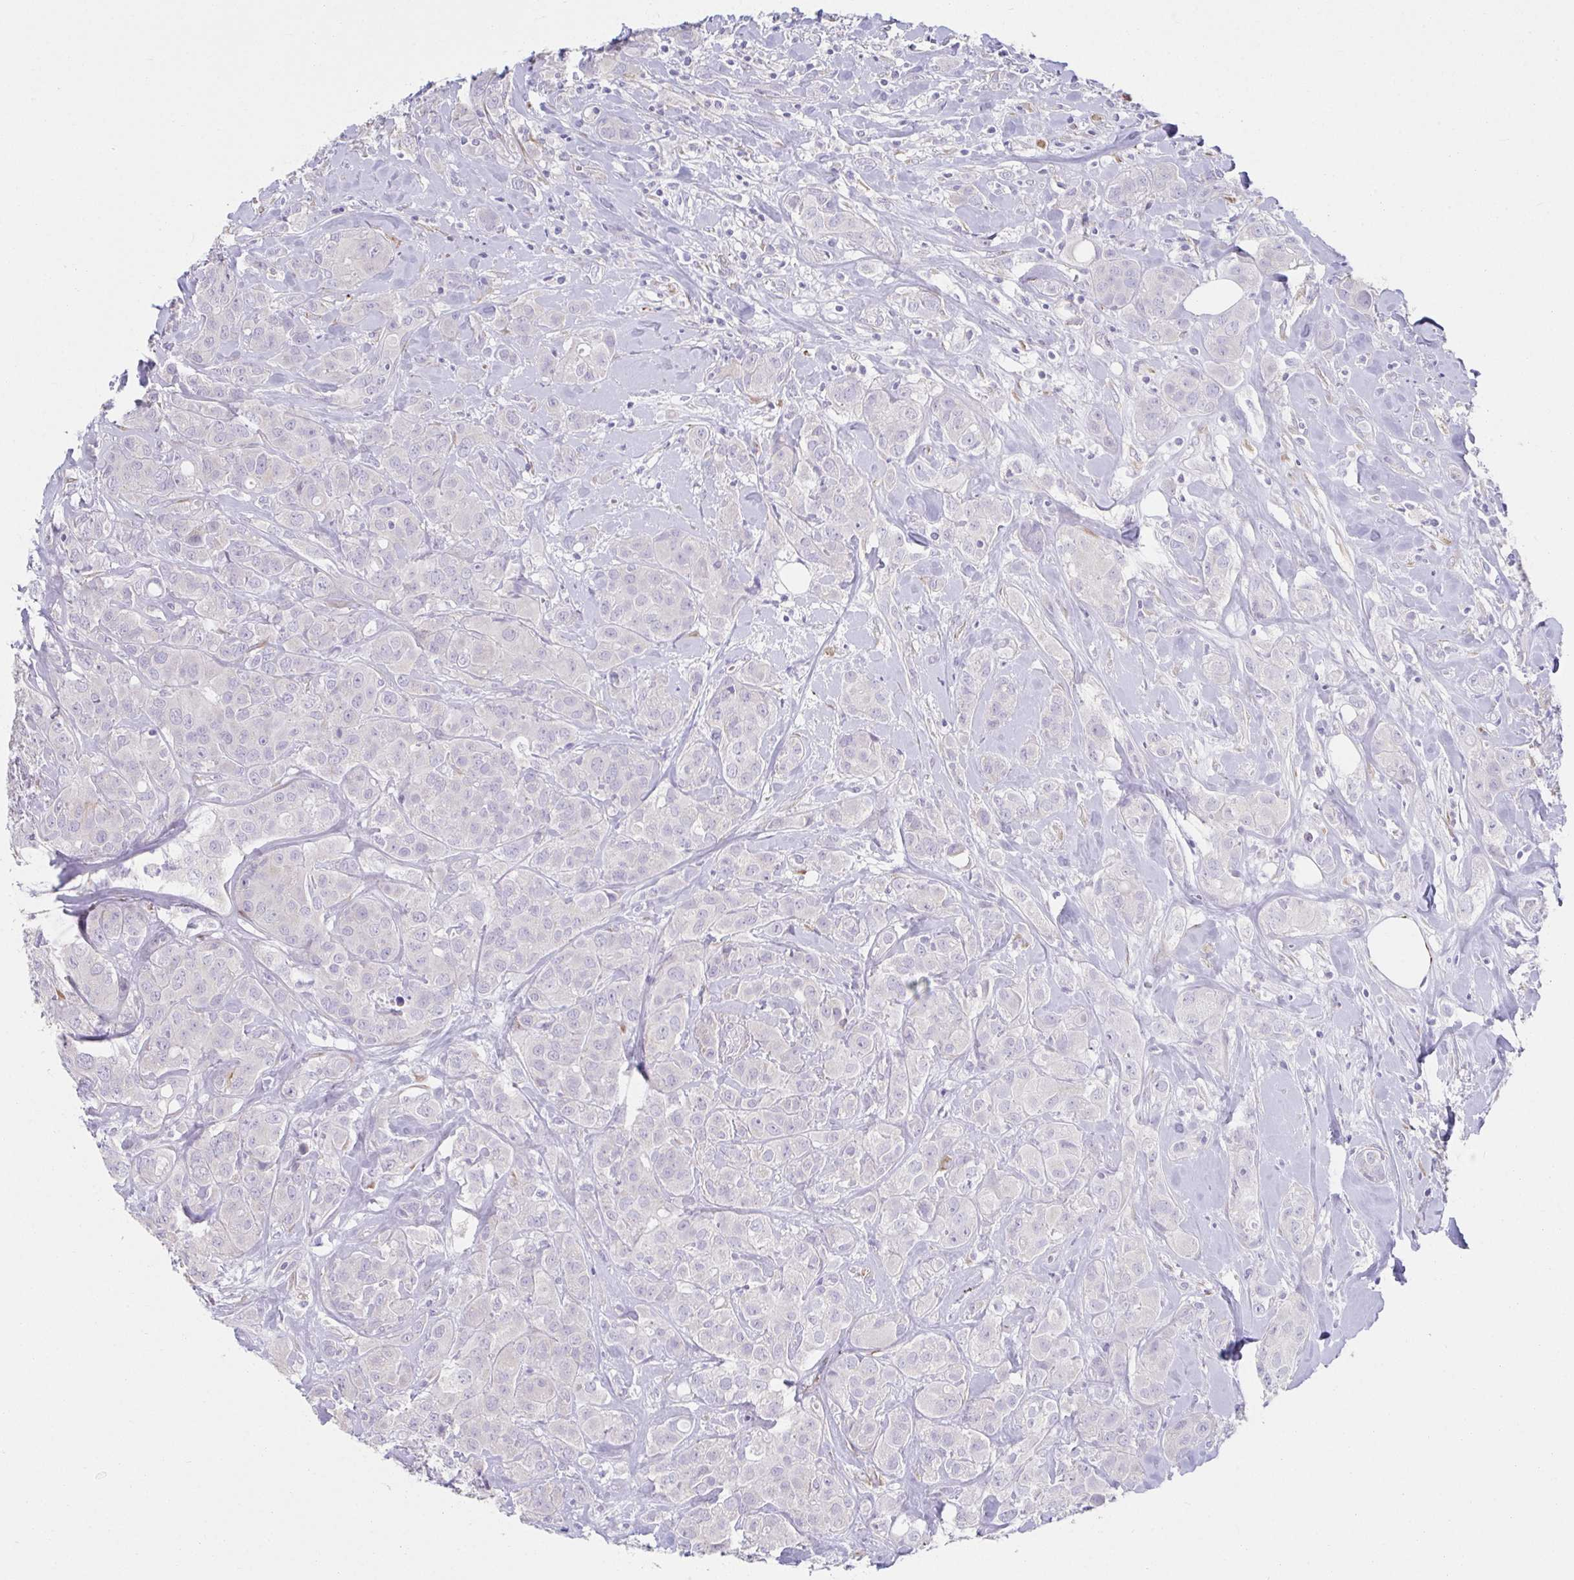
{"staining": {"intensity": "negative", "quantity": "none", "location": "none"}, "tissue": "breast cancer", "cell_type": "Tumor cells", "image_type": "cancer", "snomed": [{"axis": "morphology", "description": "Normal tissue, NOS"}, {"axis": "morphology", "description": "Duct carcinoma"}, {"axis": "topography", "description": "Breast"}], "caption": "A photomicrograph of breast cancer (intraductal carcinoma) stained for a protein demonstrates no brown staining in tumor cells.", "gene": "CXCR1", "patient": {"sex": "female", "age": 43}}